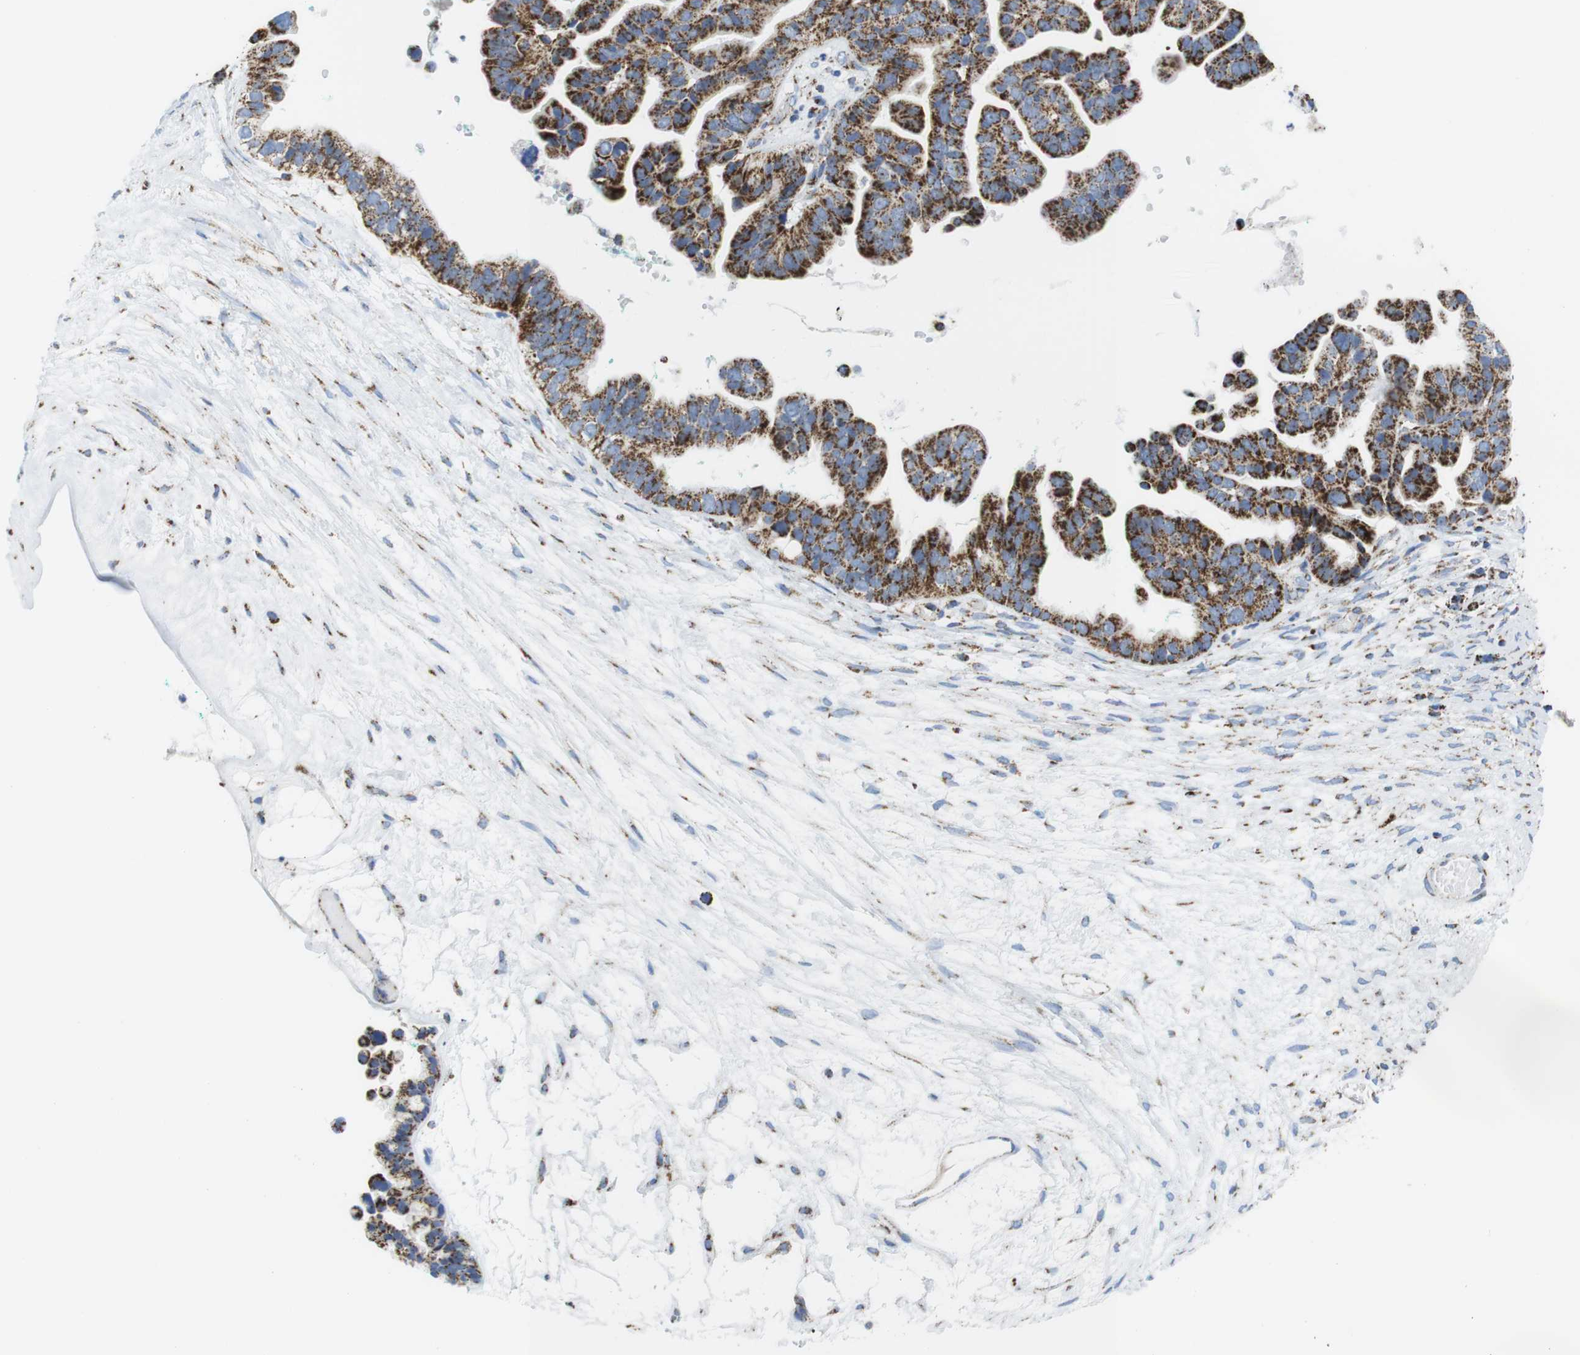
{"staining": {"intensity": "moderate", "quantity": ">75%", "location": "cytoplasmic/membranous"}, "tissue": "ovarian cancer", "cell_type": "Tumor cells", "image_type": "cancer", "snomed": [{"axis": "morphology", "description": "Cystadenocarcinoma, serous, NOS"}, {"axis": "topography", "description": "Ovary"}], "caption": "About >75% of tumor cells in ovarian cancer (serous cystadenocarcinoma) exhibit moderate cytoplasmic/membranous protein expression as visualized by brown immunohistochemical staining.", "gene": "ATP5PO", "patient": {"sex": "female", "age": 56}}